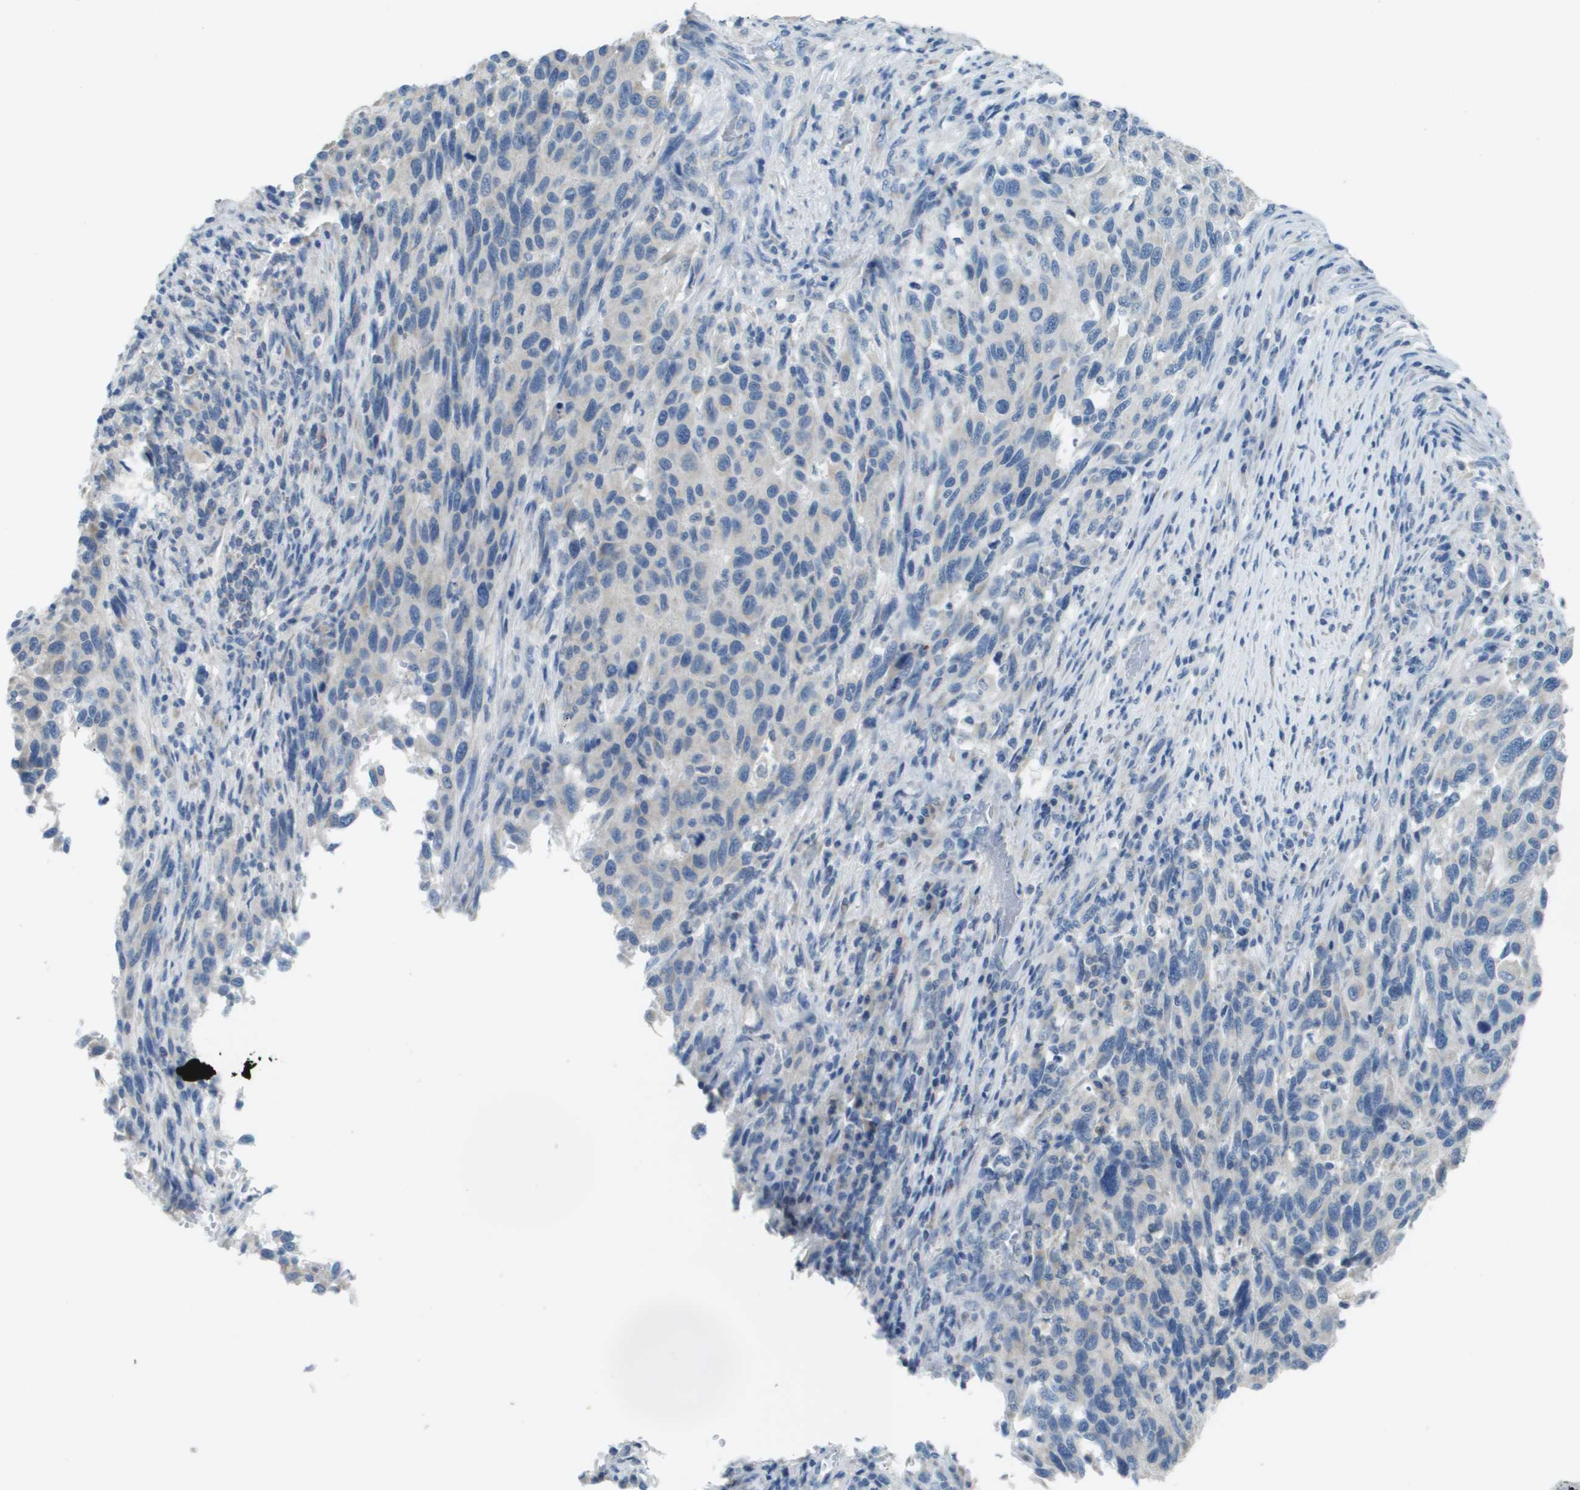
{"staining": {"intensity": "negative", "quantity": "none", "location": "none"}, "tissue": "melanoma", "cell_type": "Tumor cells", "image_type": "cancer", "snomed": [{"axis": "morphology", "description": "Malignant melanoma, Metastatic site"}, {"axis": "topography", "description": "Lymph node"}], "caption": "Immunohistochemical staining of melanoma exhibits no significant staining in tumor cells.", "gene": "PTGDR2", "patient": {"sex": "male", "age": 61}}